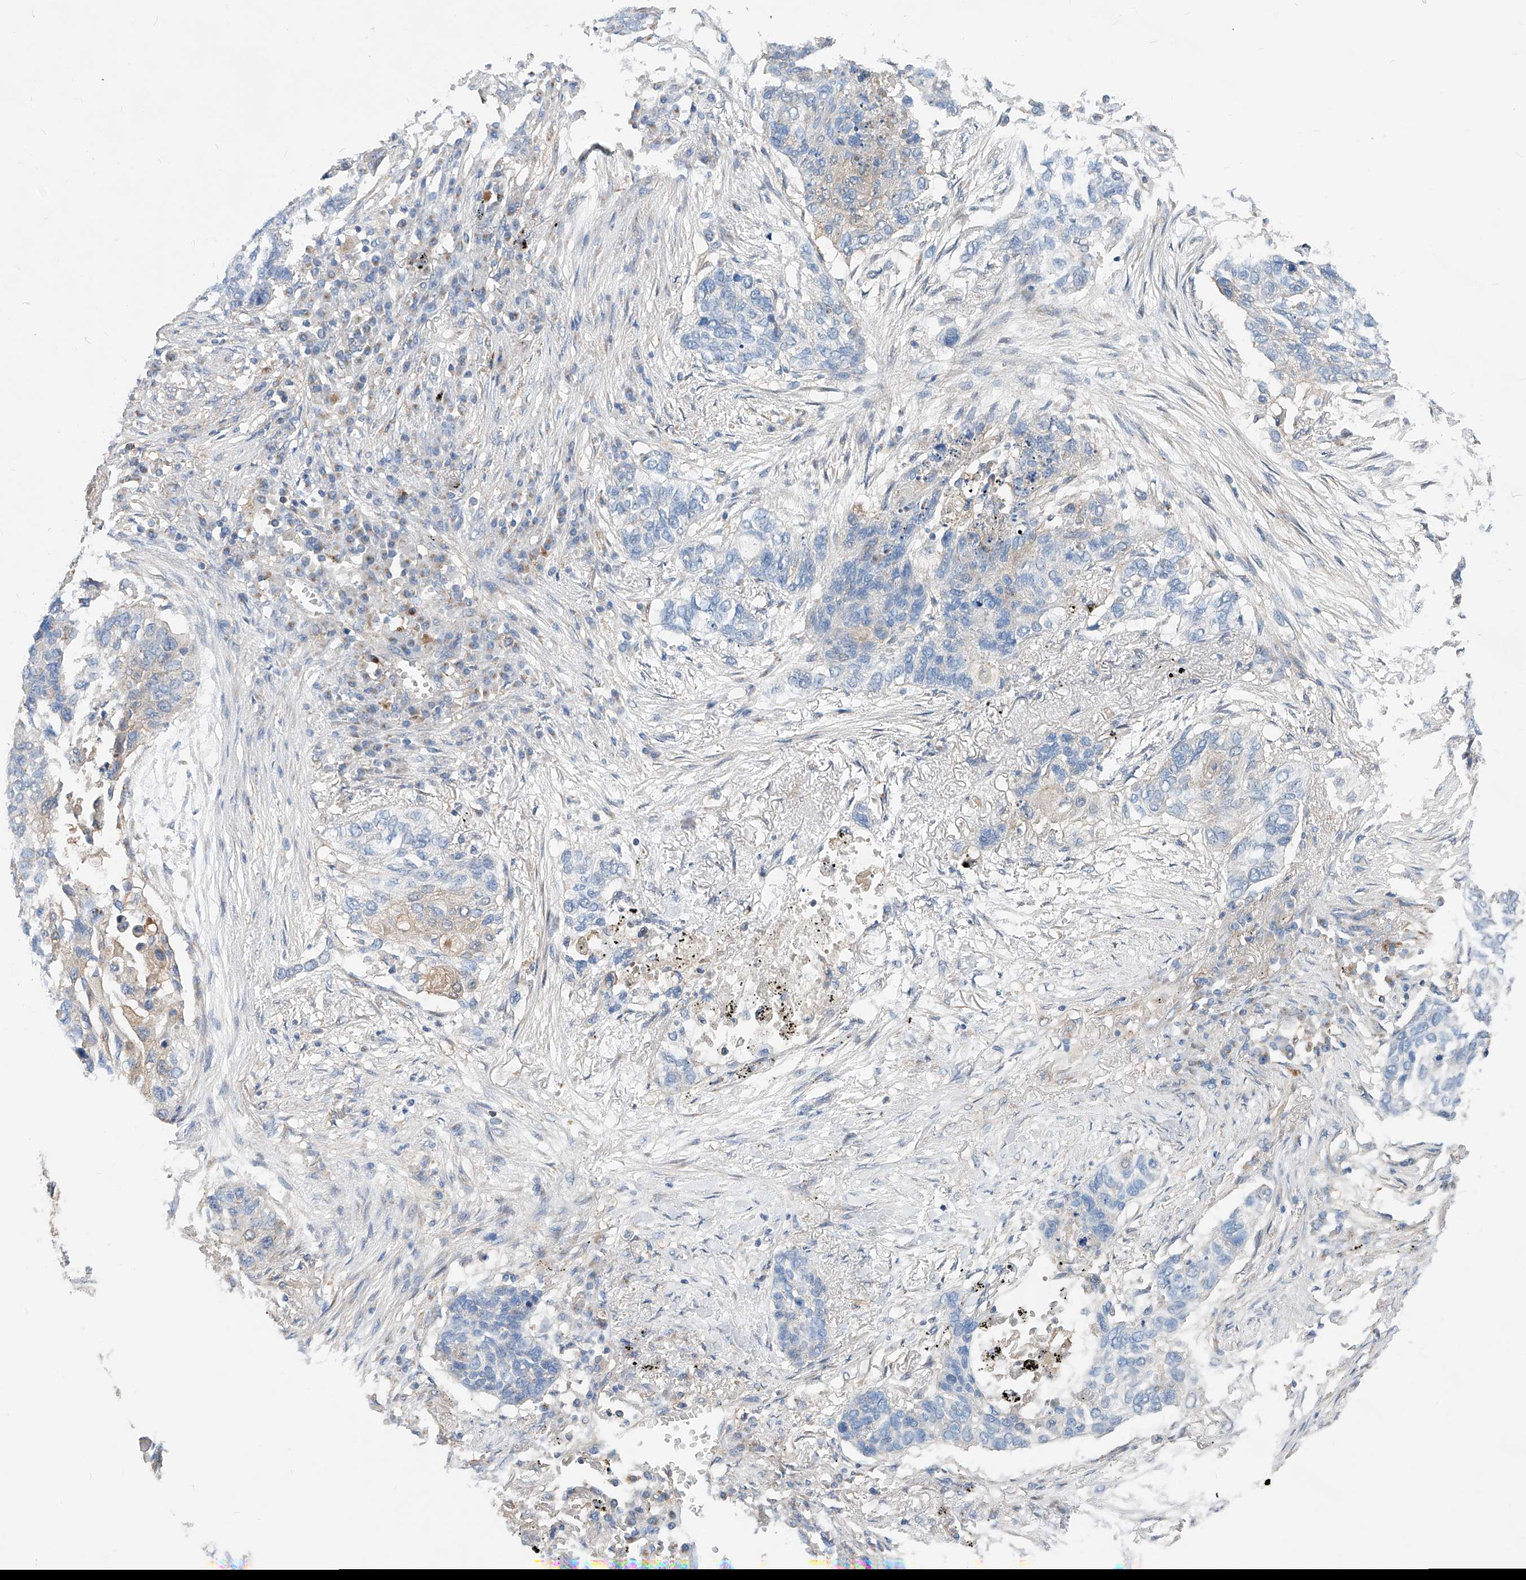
{"staining": {"intensity": "negative", "quantity": "none", "location": "none"}, "tissue": "lung cancer", "cell_type": "Tumor cells", "image_type": "cancer", "snomed": [{"axis": "morphology", "description": "Squamous cell carcinoma, NOS"}, {"axis": "topography", "description": "Lung"}], "caption": "The immunohistochemistry histopathology image has no significant positivity in tumor cells of lung squamous cell carcinoma tissue.", "gene": "SLC22A7", "patient": {"sex": "female", "age": 63}}